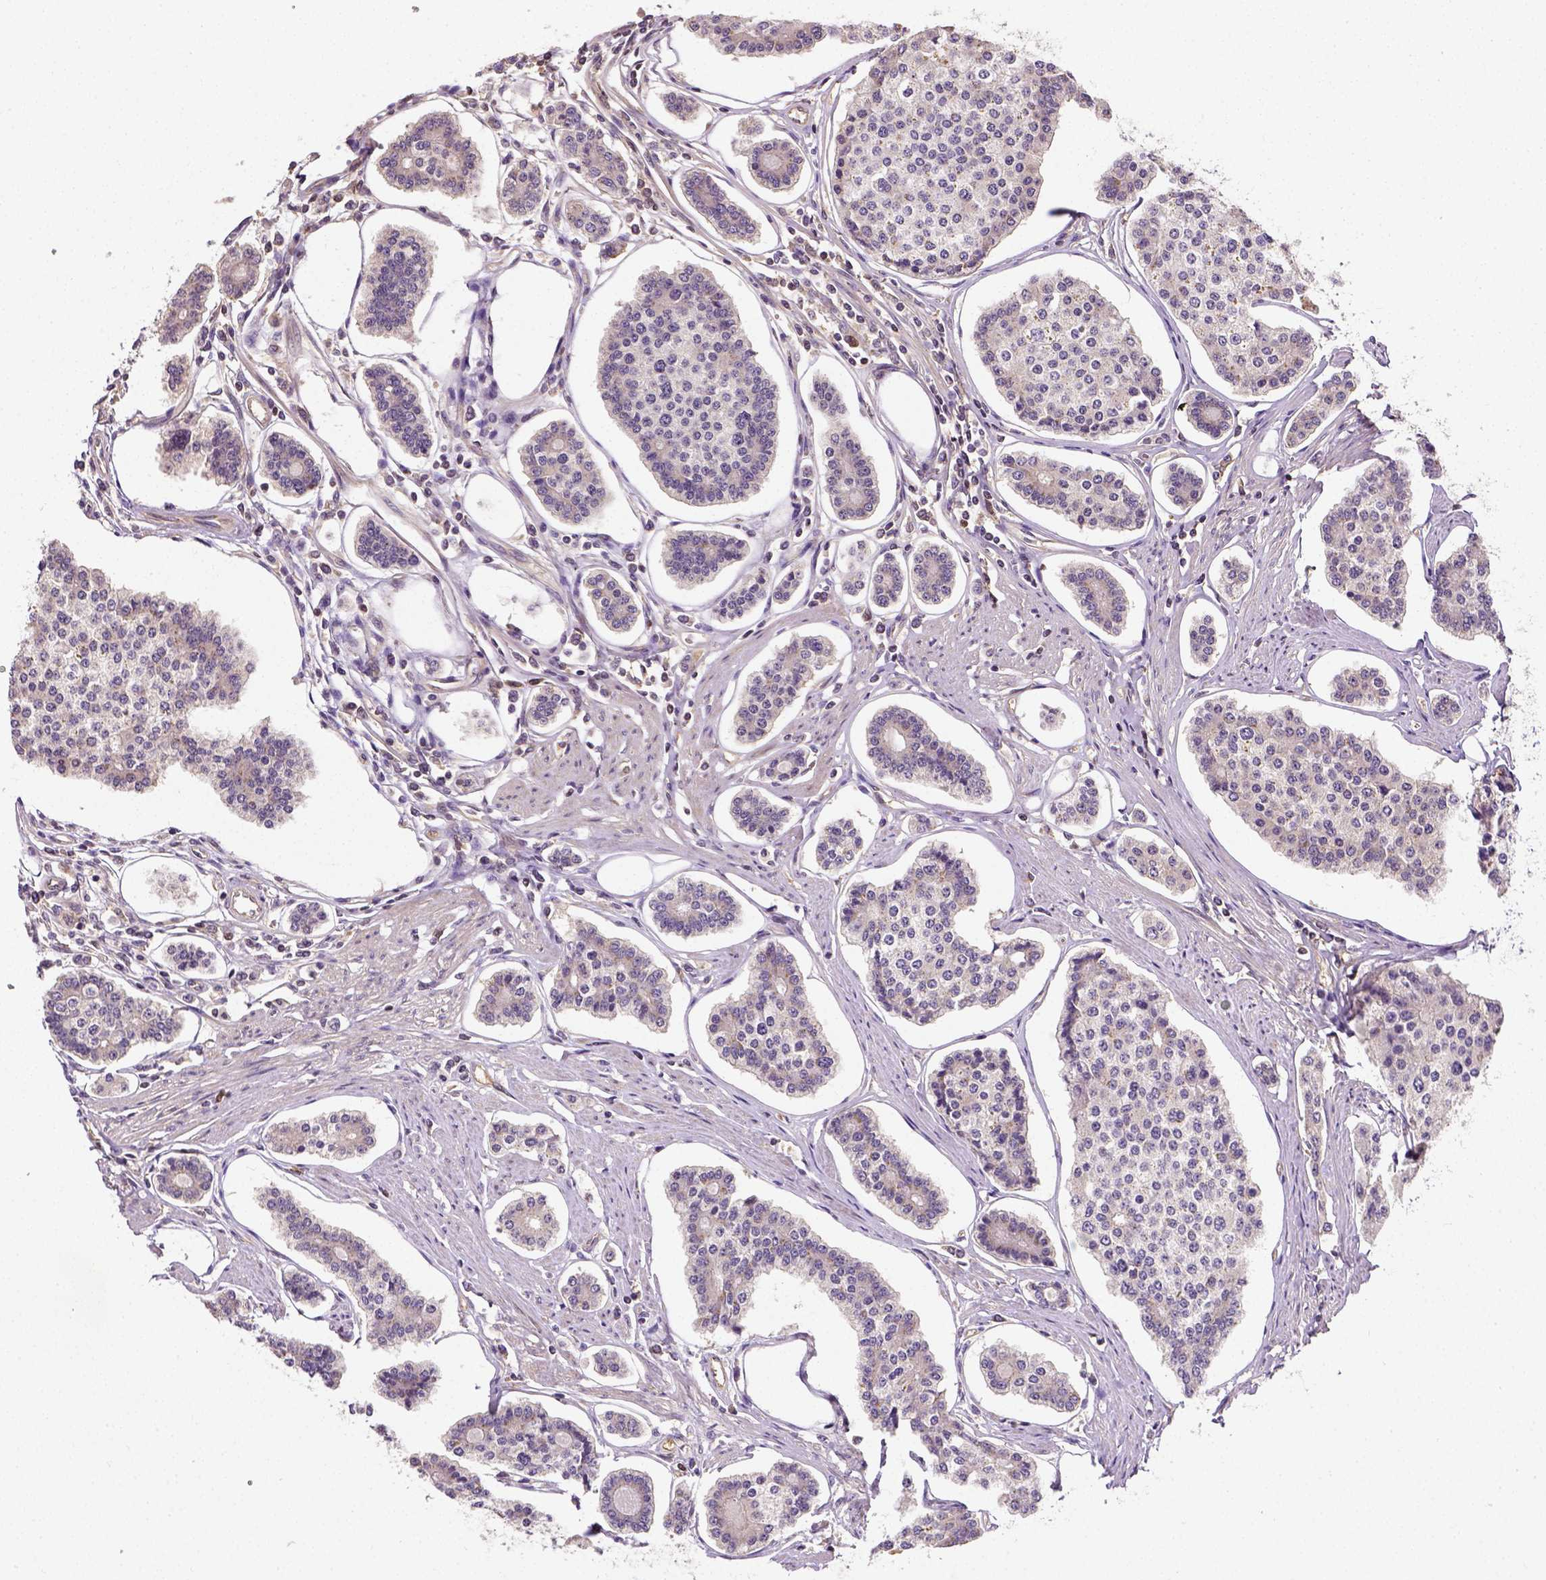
{"staining": {"intensity": "negative", "quantity": "none", "location": "none"}, "tissue": "carcinoid", "cell_type": "Tumor cells", "image_type": "cancer", "snomed": [{"axis": "morphology", "description": "Carcinoid, malignant, NOS"}, {"axis": "topography", "description": "Small intestine"}], "caption": "High power microscopy histopathology image of an IHC histopathology image of malignant carcinoid, revealing no significant staining in tumor cells. (DAB IHC with hematoxylin counter stain).", "gene": "MATK", "patient": {"sex": "female", "age": 65}}